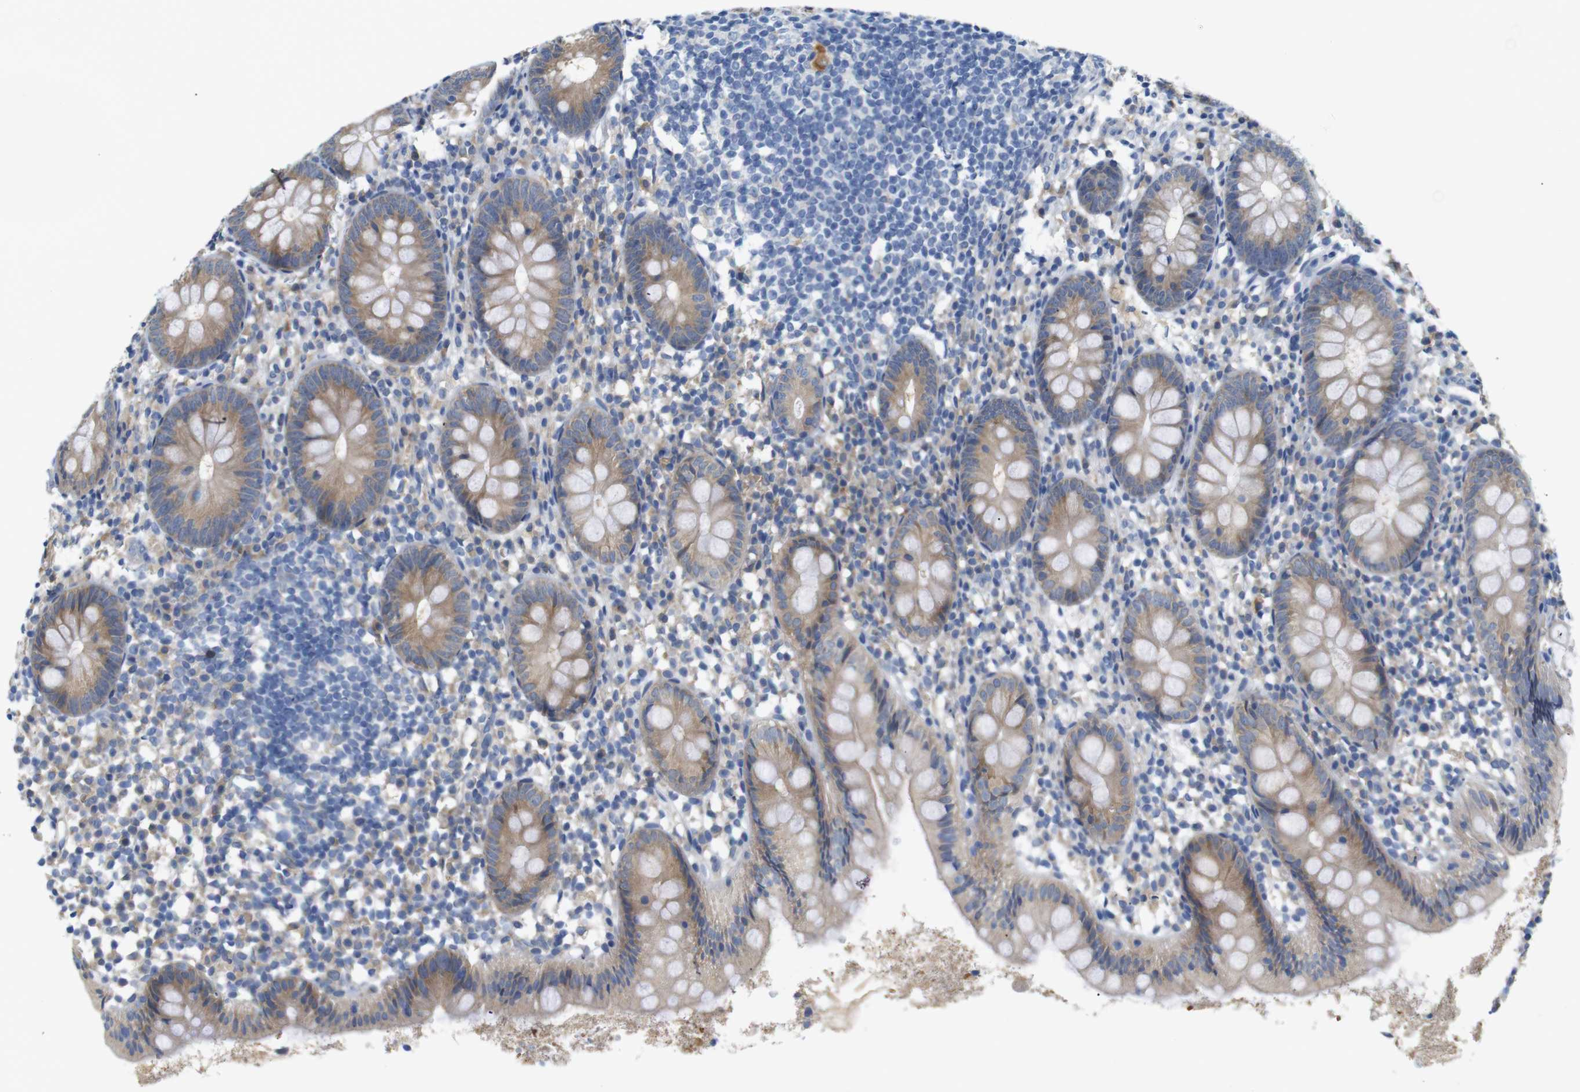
{"staining": {"intensity": "moderate", "quantity": ">75%", "location": "cytoplasmic/membranous"}, "tissue": "appendix", "cell_type": "Glandular cells", "image_type": "normal", "snomed": [{"axis": "morphology", "description": "Normal tissue, NOS"}, {"axis": "topography", "description": "Appendix"}], "caption": "About >75% of glandular cells in normal appendix demonstrate moderate cytoplasmic/membranous protein expression as visualized by brown immunohistochemical staining.", "gene": "NEBL", "patient": {"sex": "female", "age": 20}}